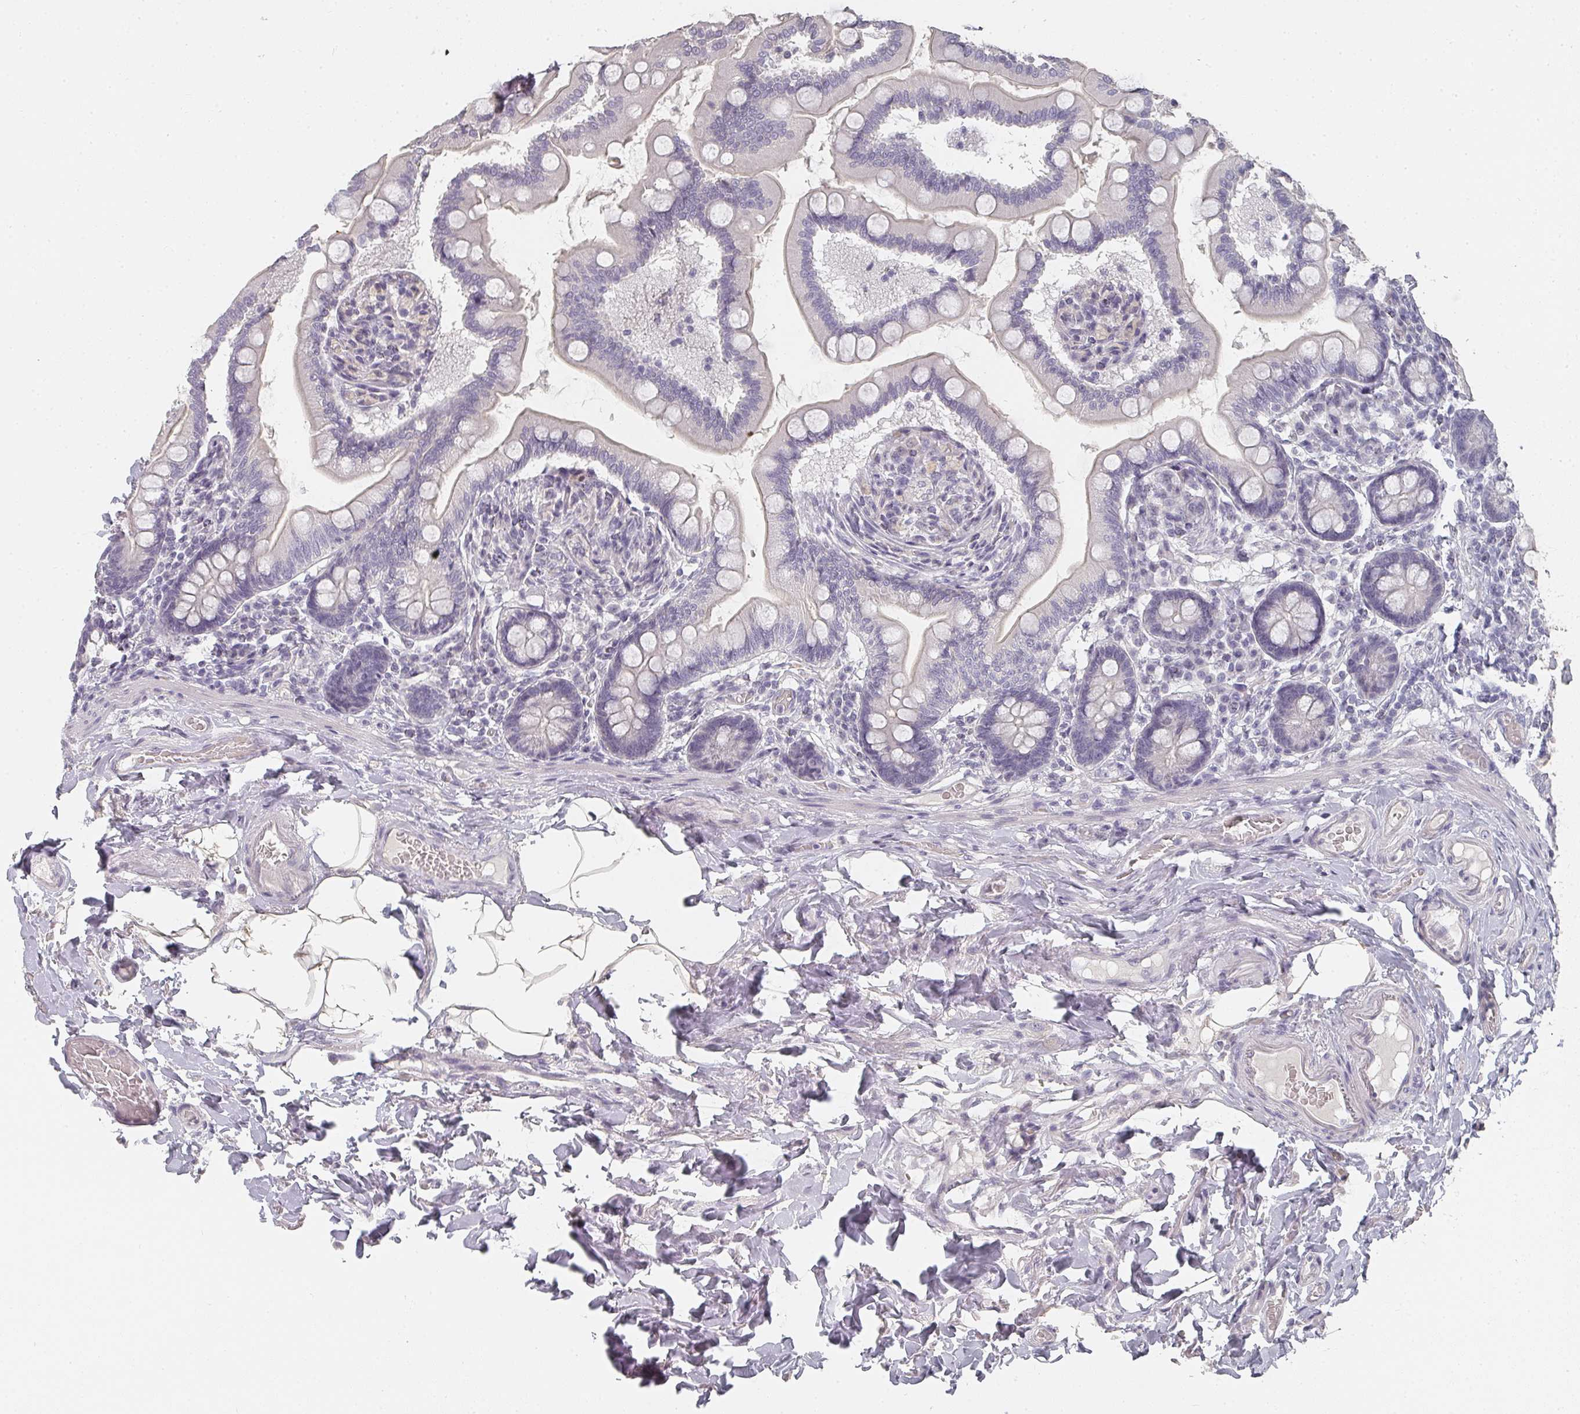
{"staining": {"intensity": "negative", "quantity": "none", "location": "none"}, "tissue": "small intestine", "cell_type": "Glandular cells", "image_type": "normal", "snomed": [{"axis": "morphology", "description": "Normal tissue, NOS"}, {"axis": "topography", "description": "Small intestine"}], "caption": "DAB (3,3'-diaminobenzidine) immunohistochemical staining of unremarkable small intestine displays no significant expression in glandular cells. (DAB IHC visualized using brightfield microscopy, high magnification).", "gene": "SHISA2", "patient": {"sex": "female", "age": 64}}